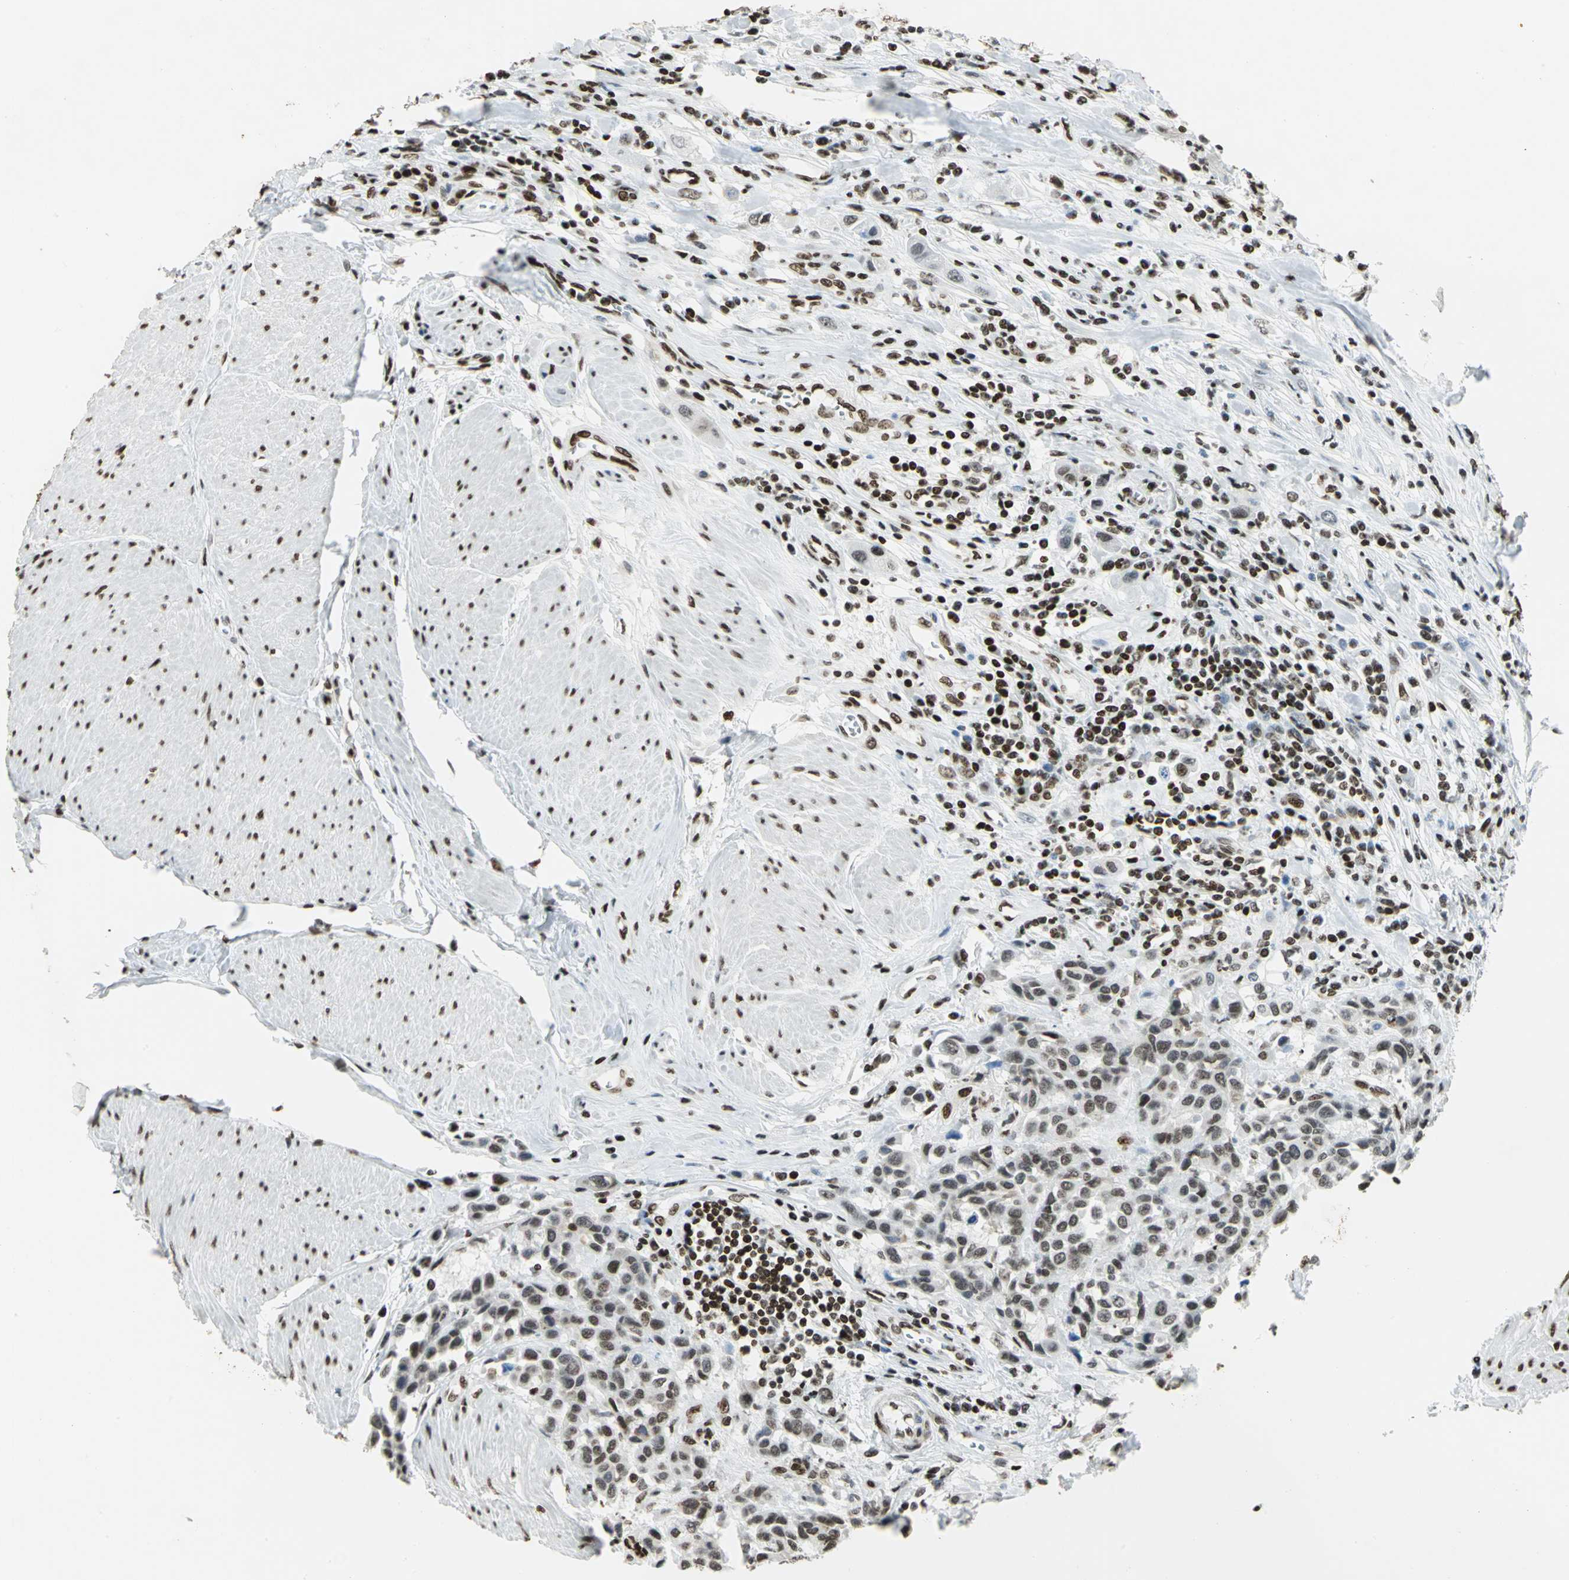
{"staining": {"intensity": "strong", "quantity": ">75%", "location": "nuclear"}, "tissue": "urothelial cancer", "cell_type": "Tumor cells", "image_type": "cancer", "snomed": [{"axis": "morphology", "description": "Urothelial carcinoma, High grade"}, {"axis": "topography", "description": "Urinary bladder"}], "caption": "About >75% of tumor cells in high-grade urothelial carcinoma display strong nuclear protein positivity as visualized by brown immunohistochemical staining.", "gene": "HMGB1", "patient": {"sex": "male", "age": 50}}